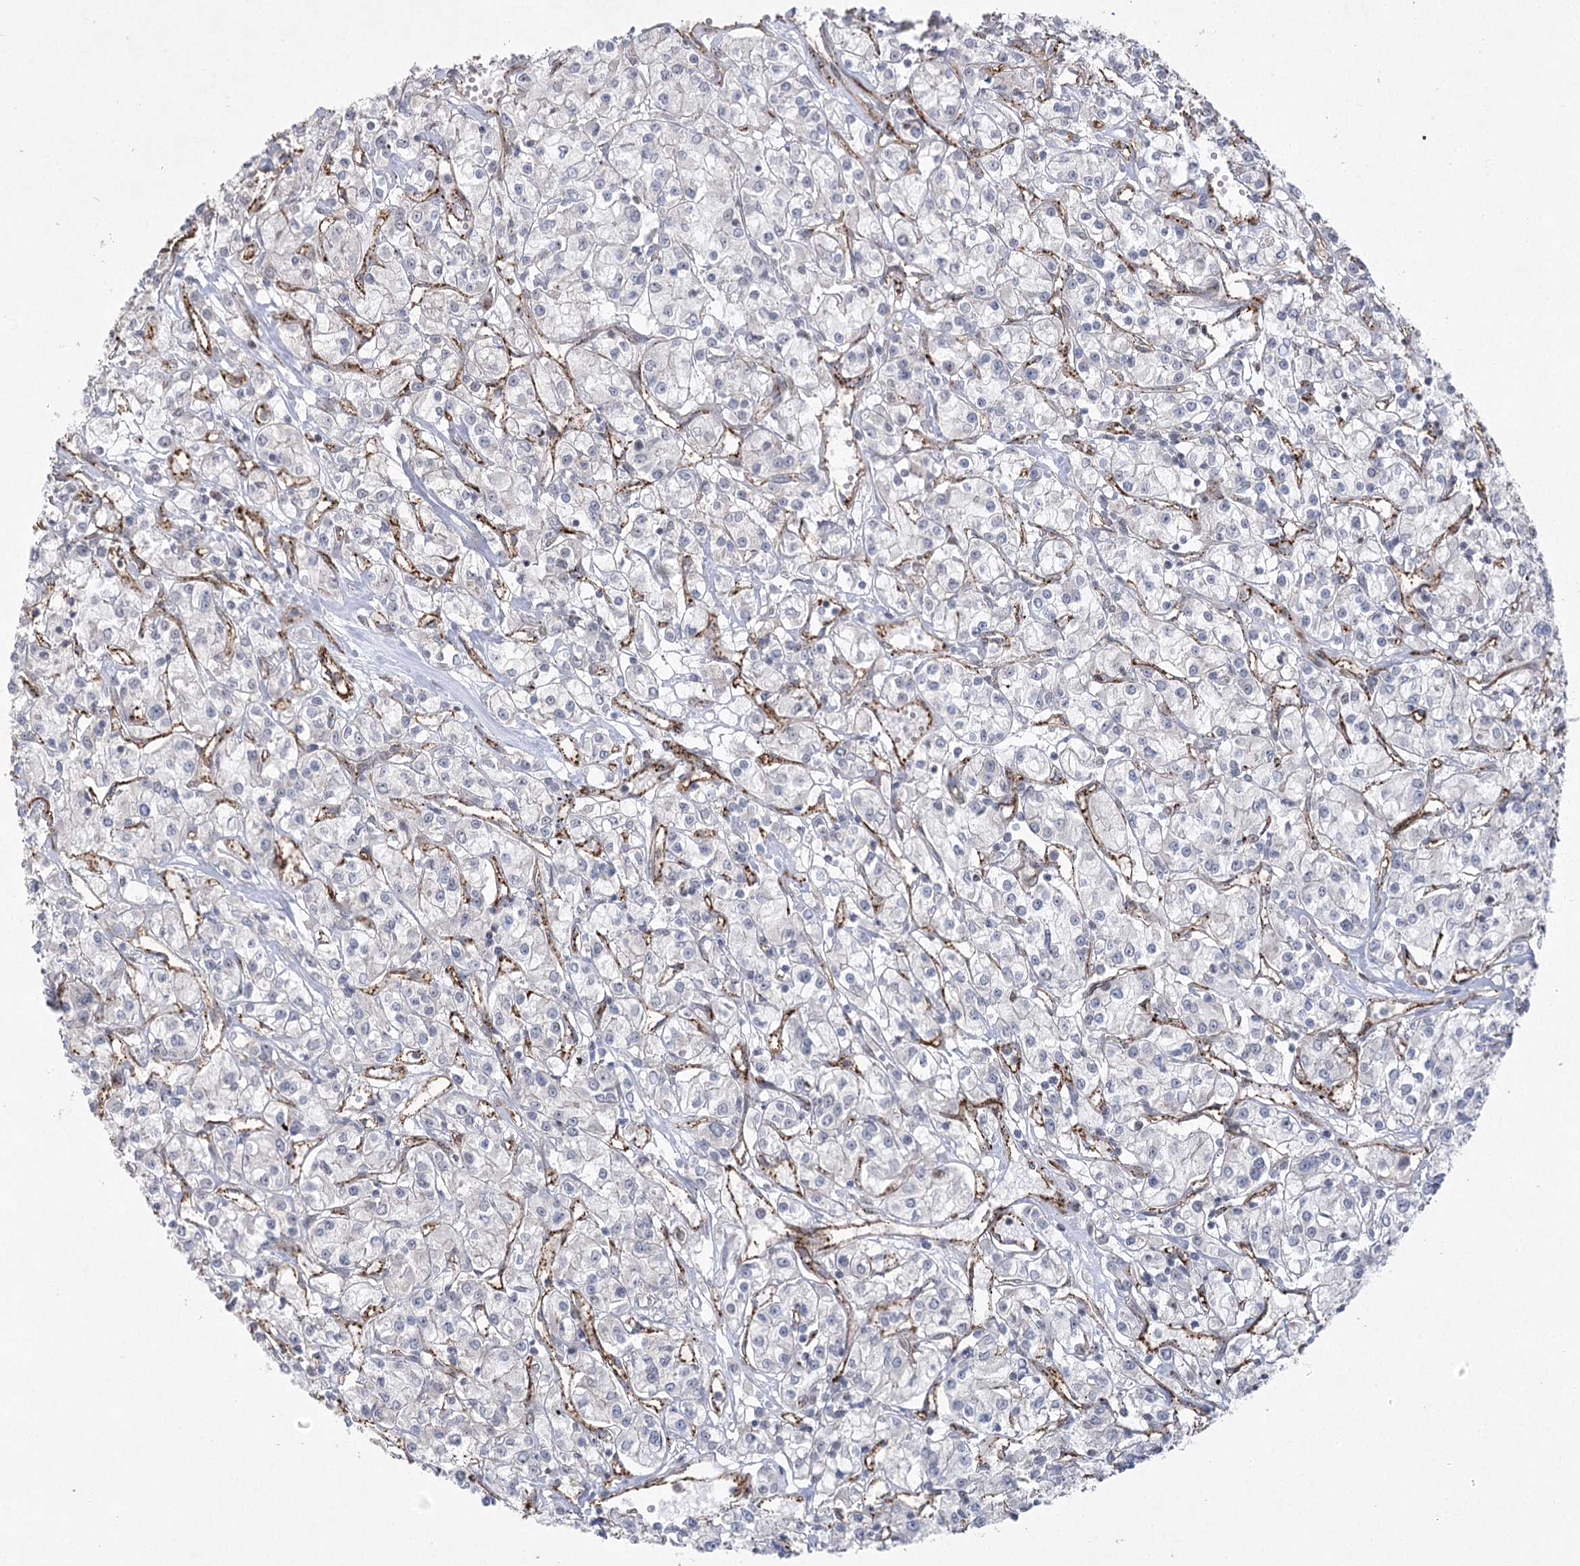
{"staining": {"intensity": "negative", "quantity": "none", "location": "none"}, "tissue": "renal cancer", "cell_type": "Tumor cells", "image_type": "cancer", "snomed": [{"axis": "morphology", "description": "Adenocarcinoma, NOS"}, {"axis": "topography", "description": "Kidney"}], "caption": "Tumor cells are negative for protein expression in human renal cancer (adenocarcinoma).", "gene": "AMTN", "patient": {"sex": "female", "age": 59}}